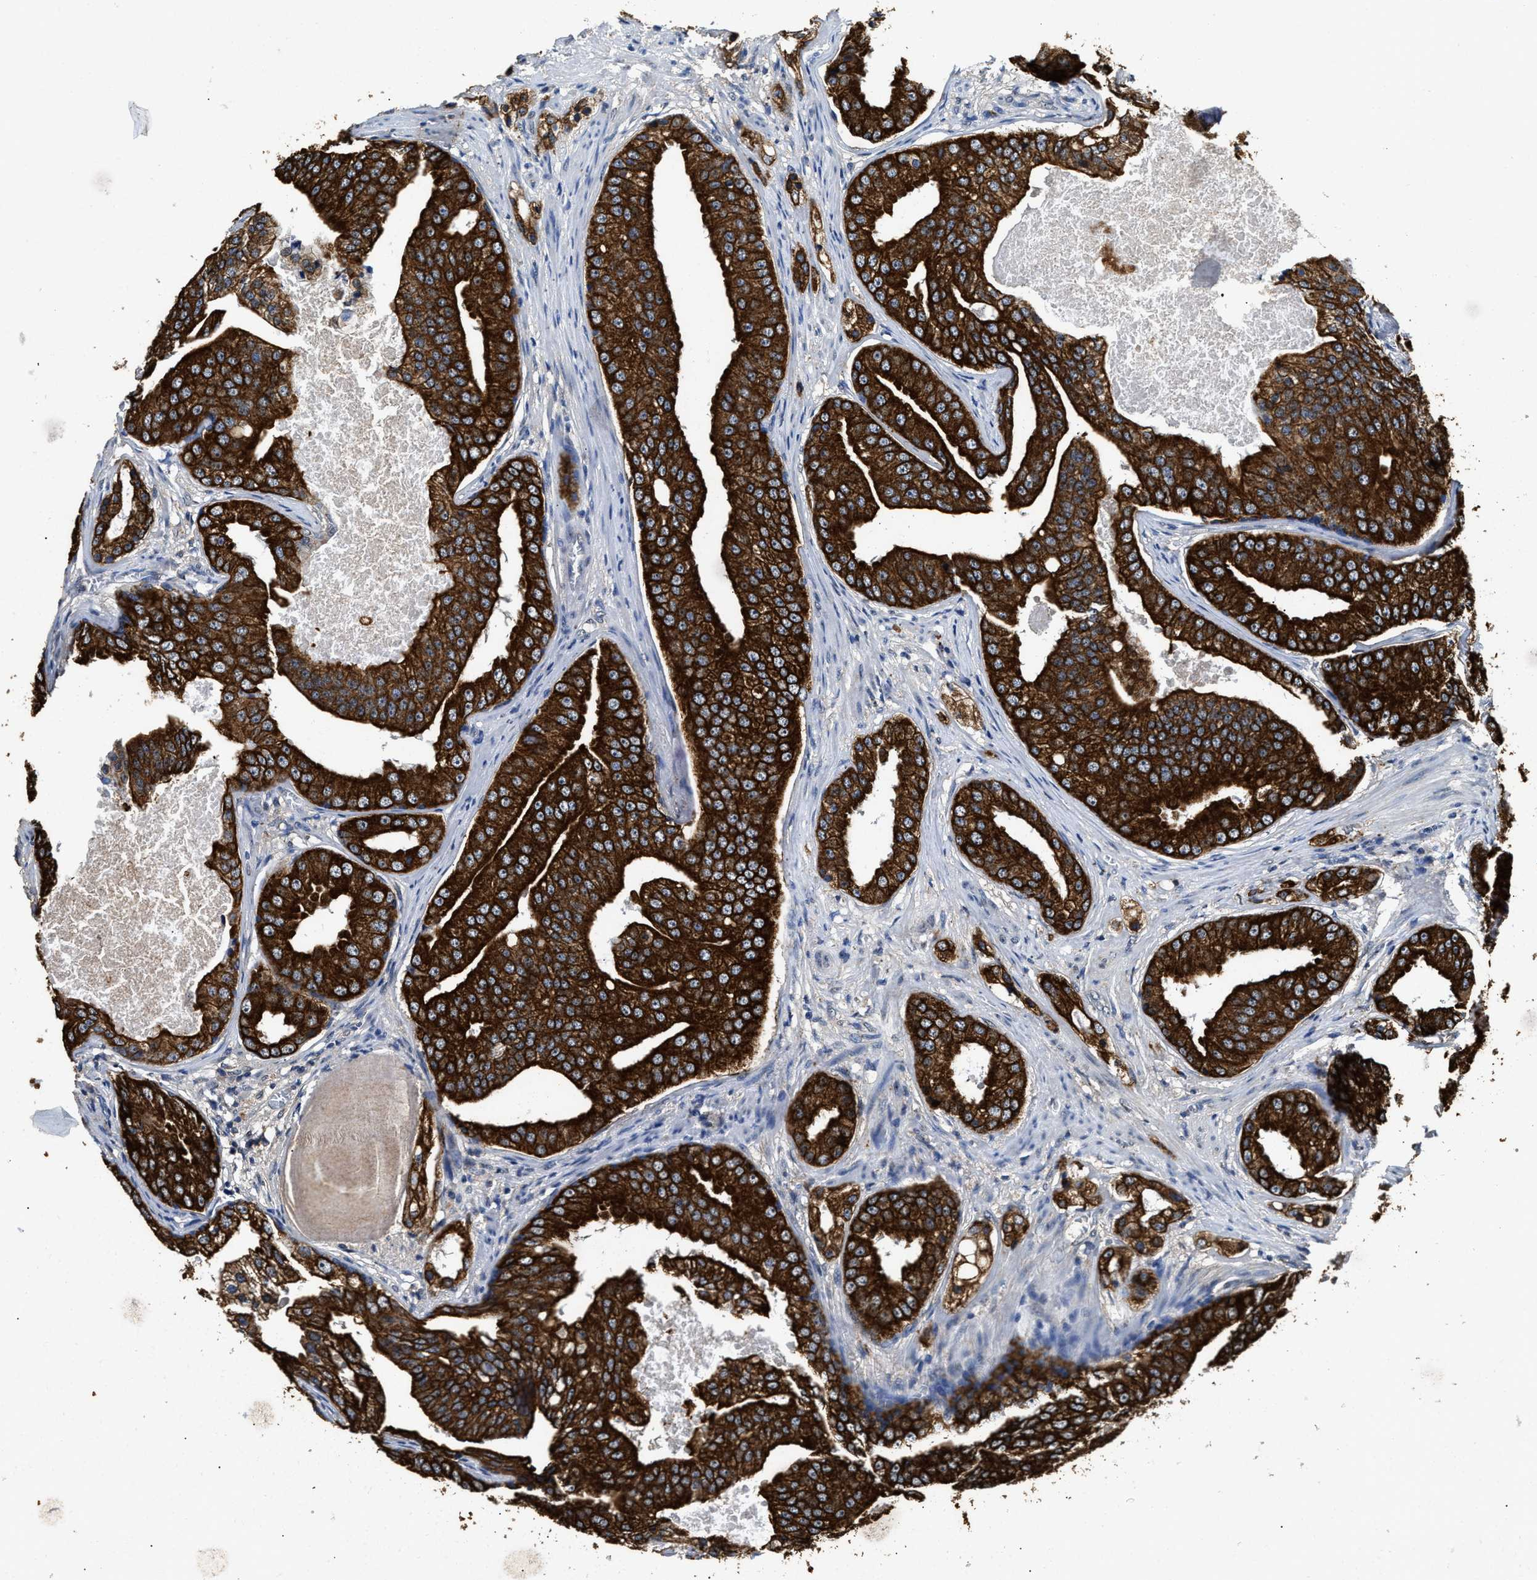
{"staining": {"intensity": "strong", "quantity": ">75%", "location": "cytoplasmic/membranous"}, "tissue": "prostate cancer", "cell_type": "Tumor cells", "image_type": "cancer", "snomed": [{"axis": "morphology", "description": "Adenocarcinoma, High grade"}, {"axis": "topography", "description": "Prostate"}], "caption": "High-magnification brightfield microscopy of prostate cancer (high-grade adenocarcinoma) stained with DAB (brown) and counterstained with hematoxylin (blue). tumor cells exhibit strong cytoplasmic/membranous positivity is present in about>75% of cells.", "gene": "CTNNA1", "patient": {"sex": "male", "age": 68}}